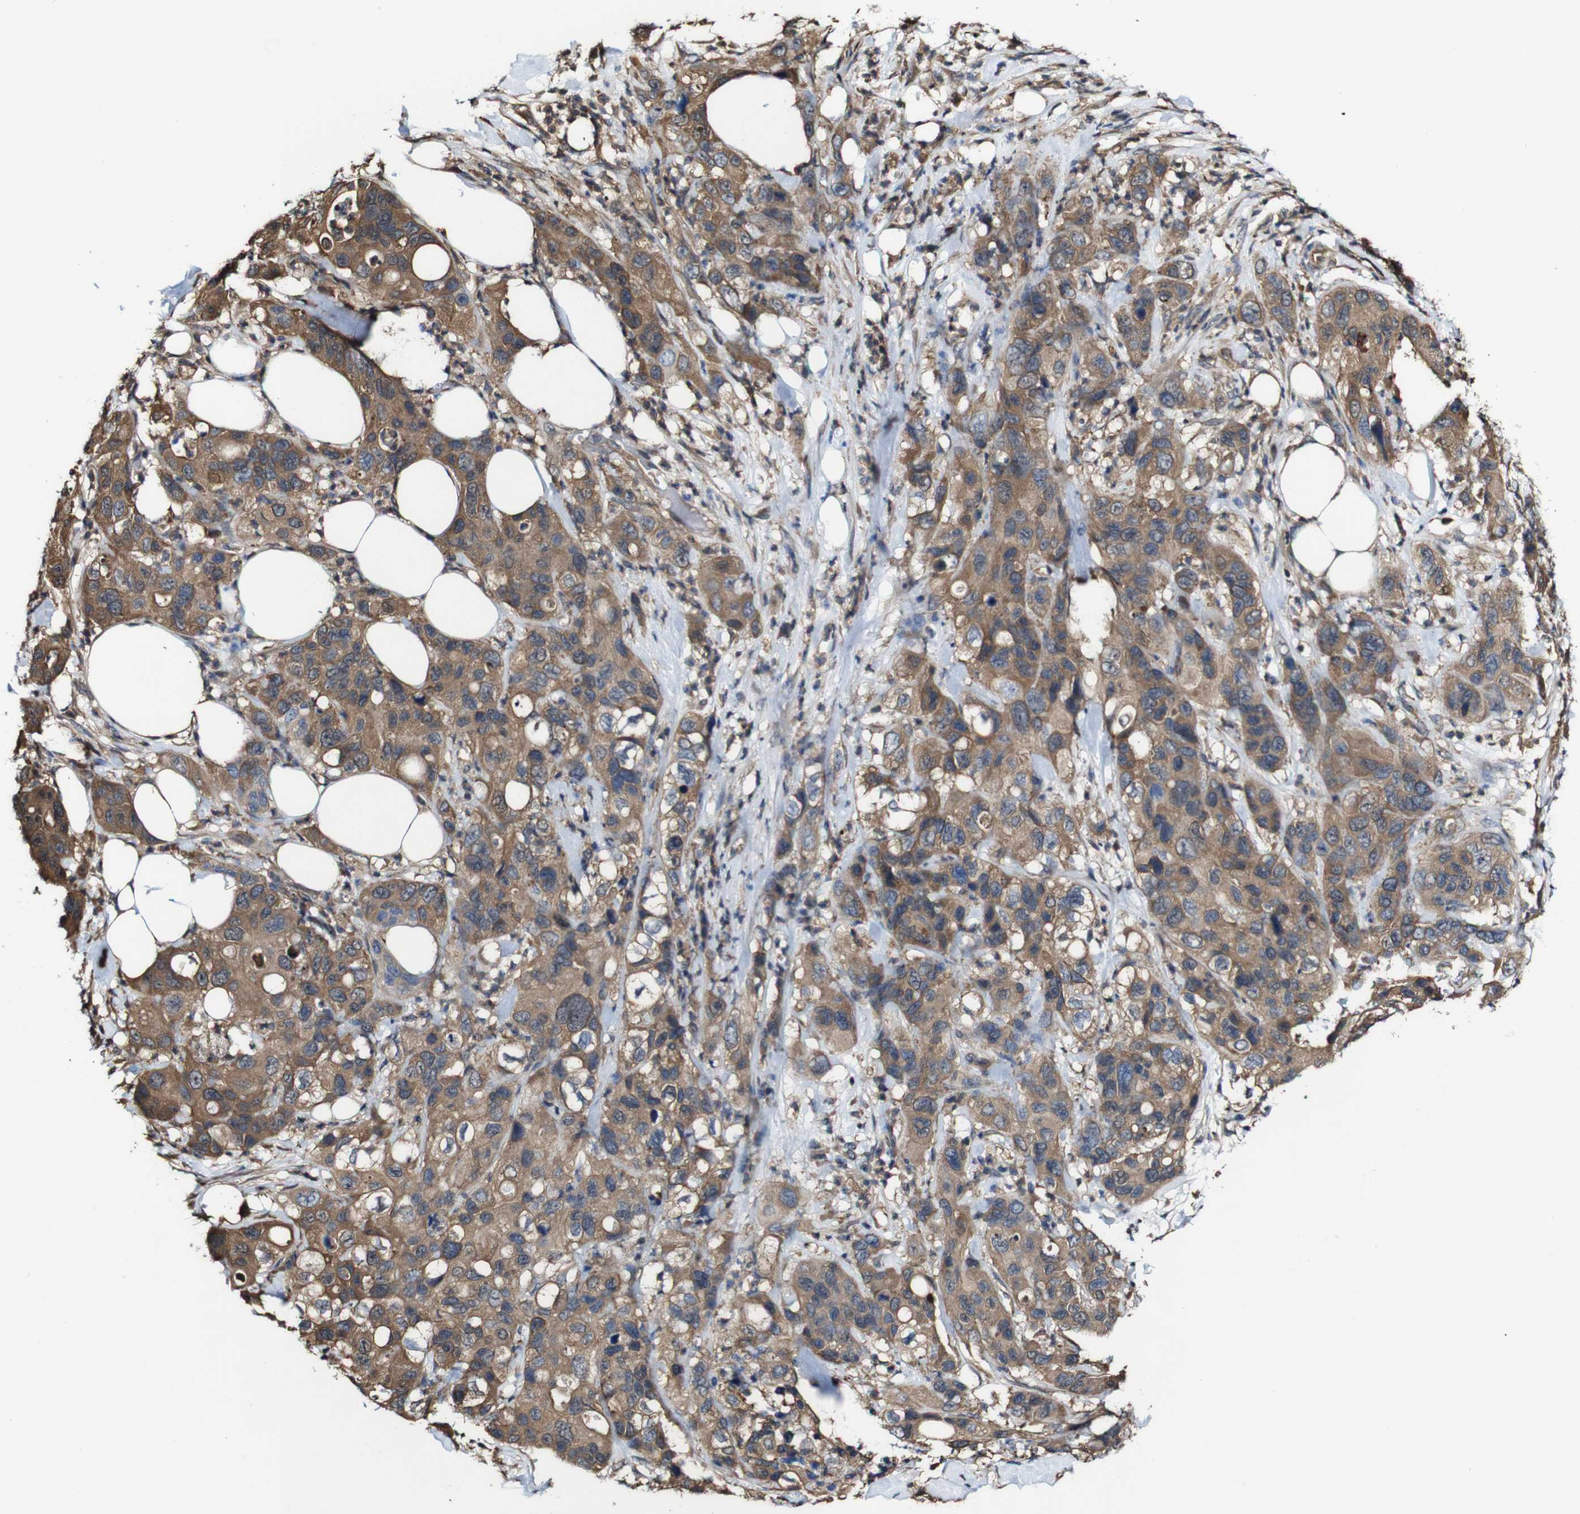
{"staining": {"intensity": "moderate", "quantity": ">75%", "location": "cytoplasmic/membranous"}, "tissue": "pancreatic cancer", "cell_type": "Tumor cells", "image_type": "cancer", "snomed": [{"axis": "morphology", "description": "Adenocarcinoma, NOS"}, {"axis": "topography", "description": "Pancreas"}], "caption": "About >75% of tumor cells in pancreatic cancer (adenocarcinoma) show moderate cytoplasmic/membranous protein positivity as visualized by brown immunohistochemical staining.", "gene": "PTPRR", "patient": {"sex": "female", "age": 71}}